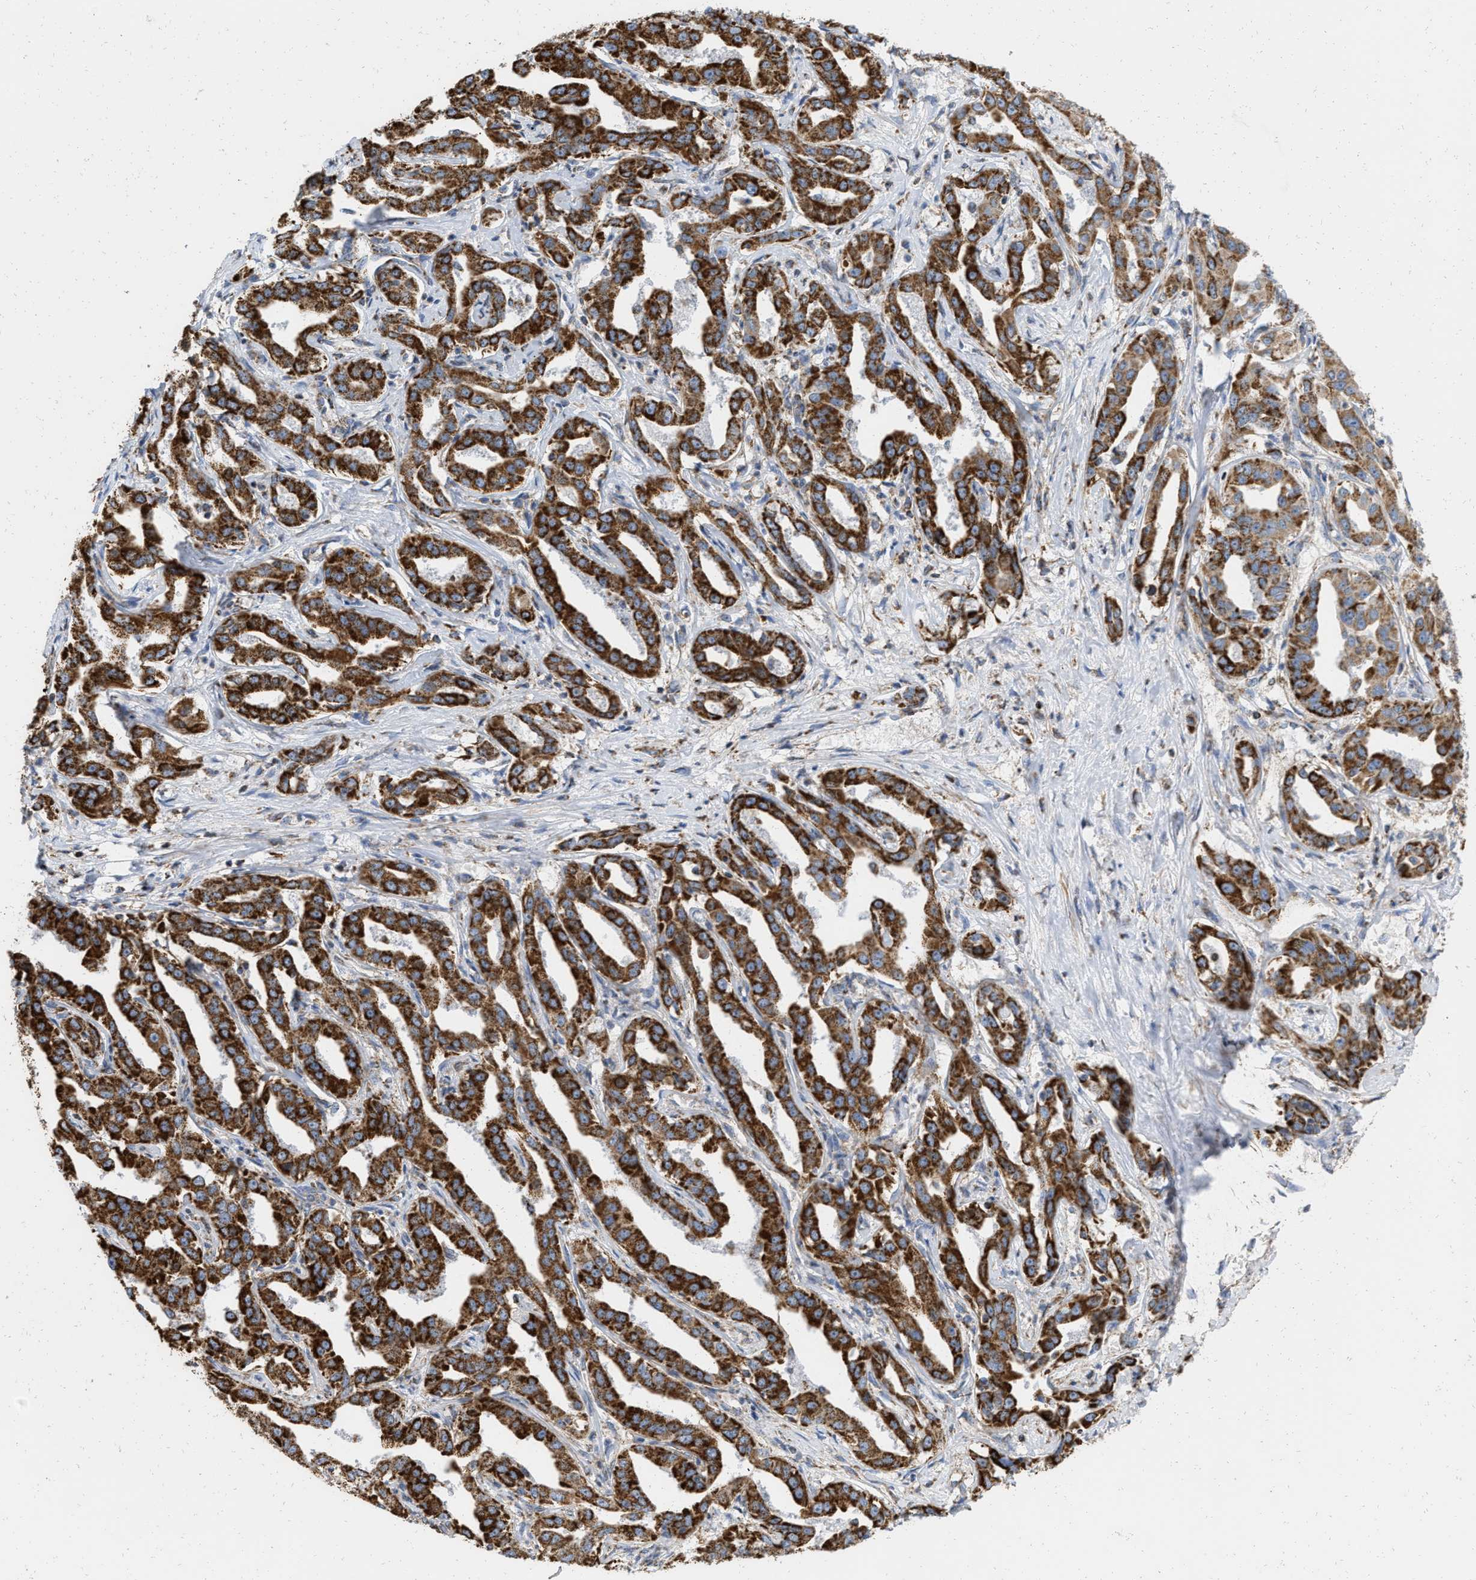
{"staining": {"intensity": "strong", "quantity": ">75%", "location": "cytoplasmic/membranous"}, "tissue": "liver cancer", "cell_type": "Tumor cells", "image_type": "cancer", "snomed": [{"axis": "morphology", "description": "Cholangiocarcinoma"}, {"axis": "topography", "description": "Liver"}], "caption": "This is an image of immunohistochemistry staining of liver cancer, which shows strong positivity in the cytoplasmic/membranous of tumor cells.", "gene": "GRB10", "patient": {"sex": "male", "age": 59}}